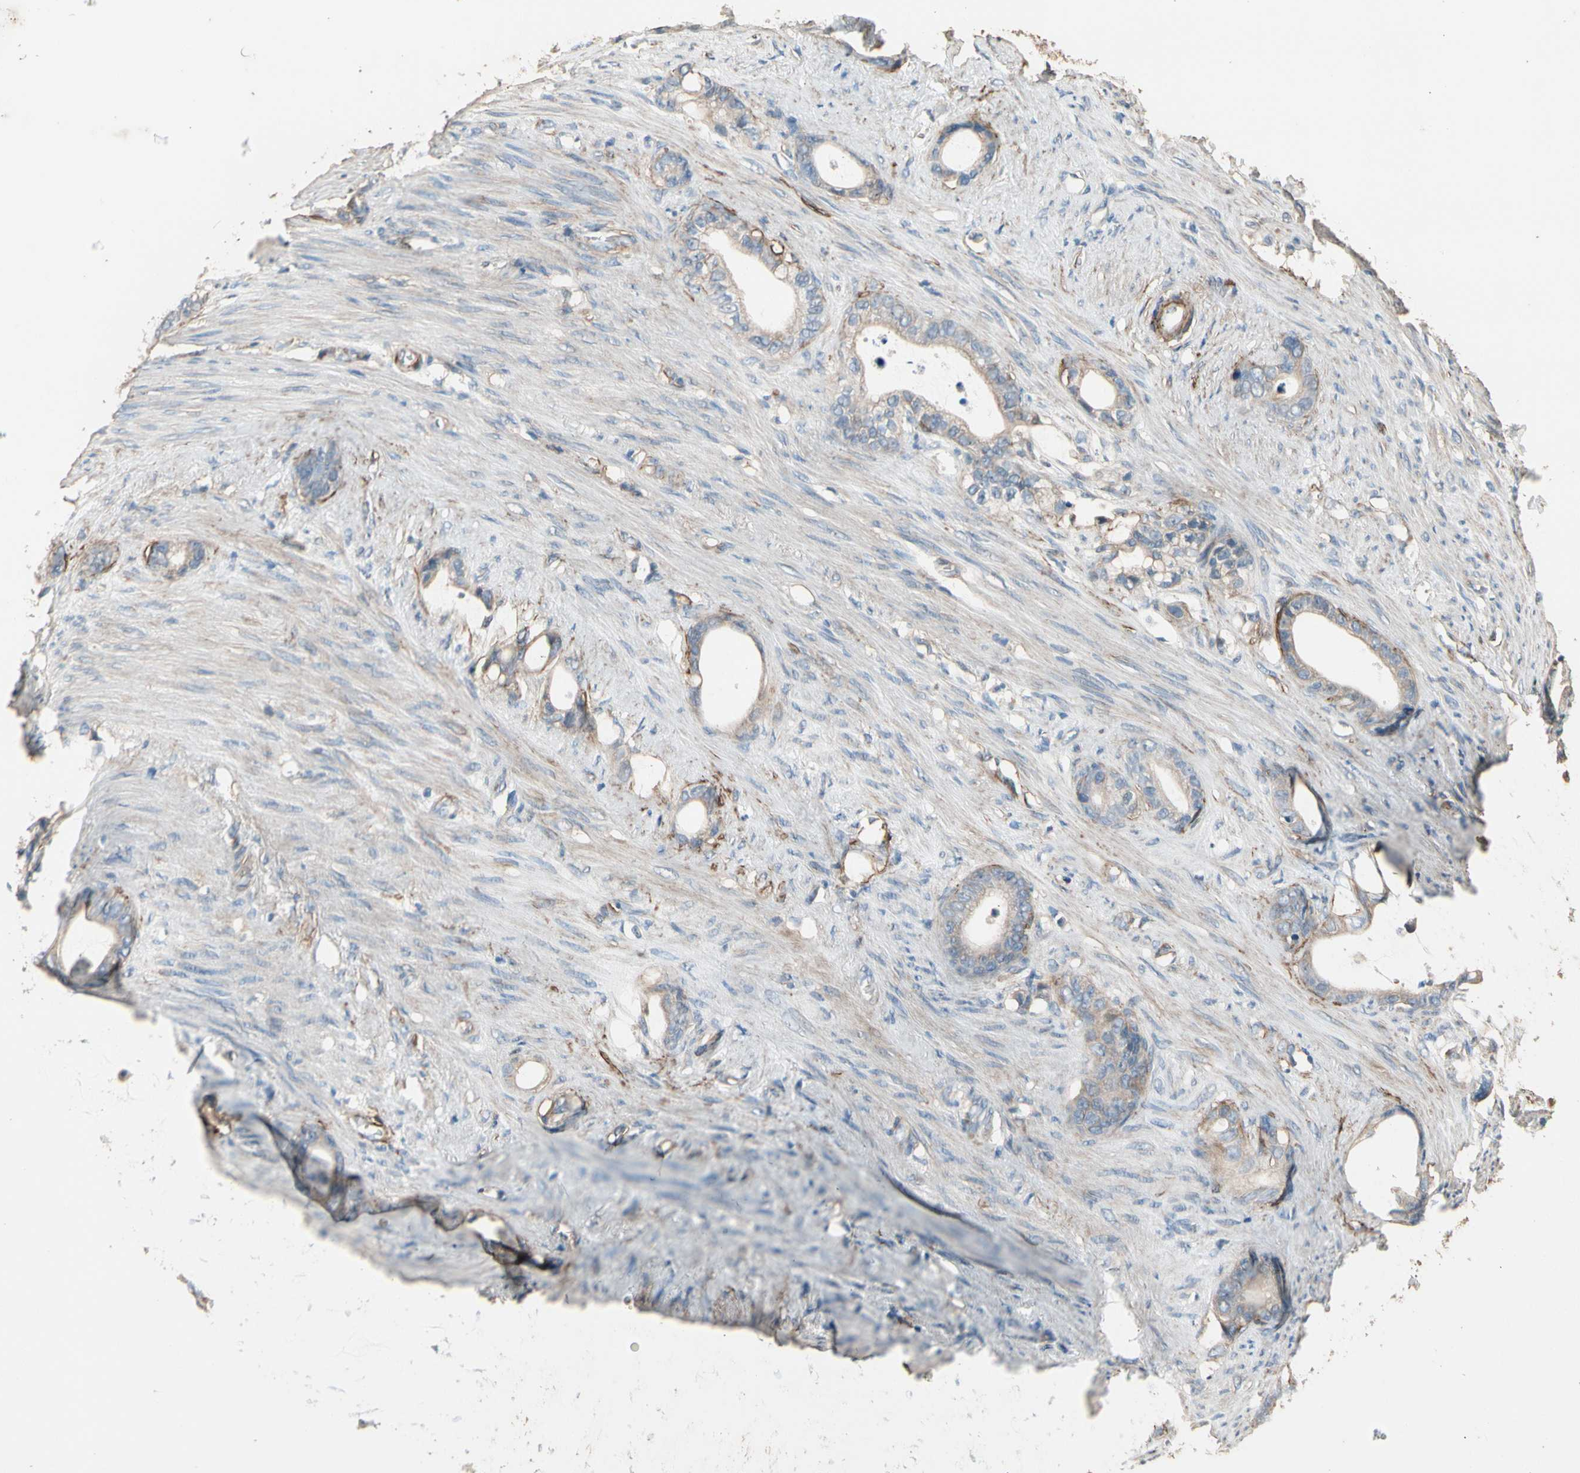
{"staining": {"intensity": "weak", "quantity": ">75%", "location": "cytoplasmic/membranous"}, "tissue": "stomach cancer", "cell_type": "Tumor cells", "image_type": "cancer", "snomed": [{"axis": "morphology", "description": "Adenocarcinoma, NOS"}, {"axis": "topography", "description": "Stomach"}], "caption": "Weak cytoplasmic/membranous positivity for a protein is appreciated in about >75% of tumor cells of stomach adenocarcinoma using IHC.", "gene": "SUSD2", "patient": {"sex": "female", "age": 75}}